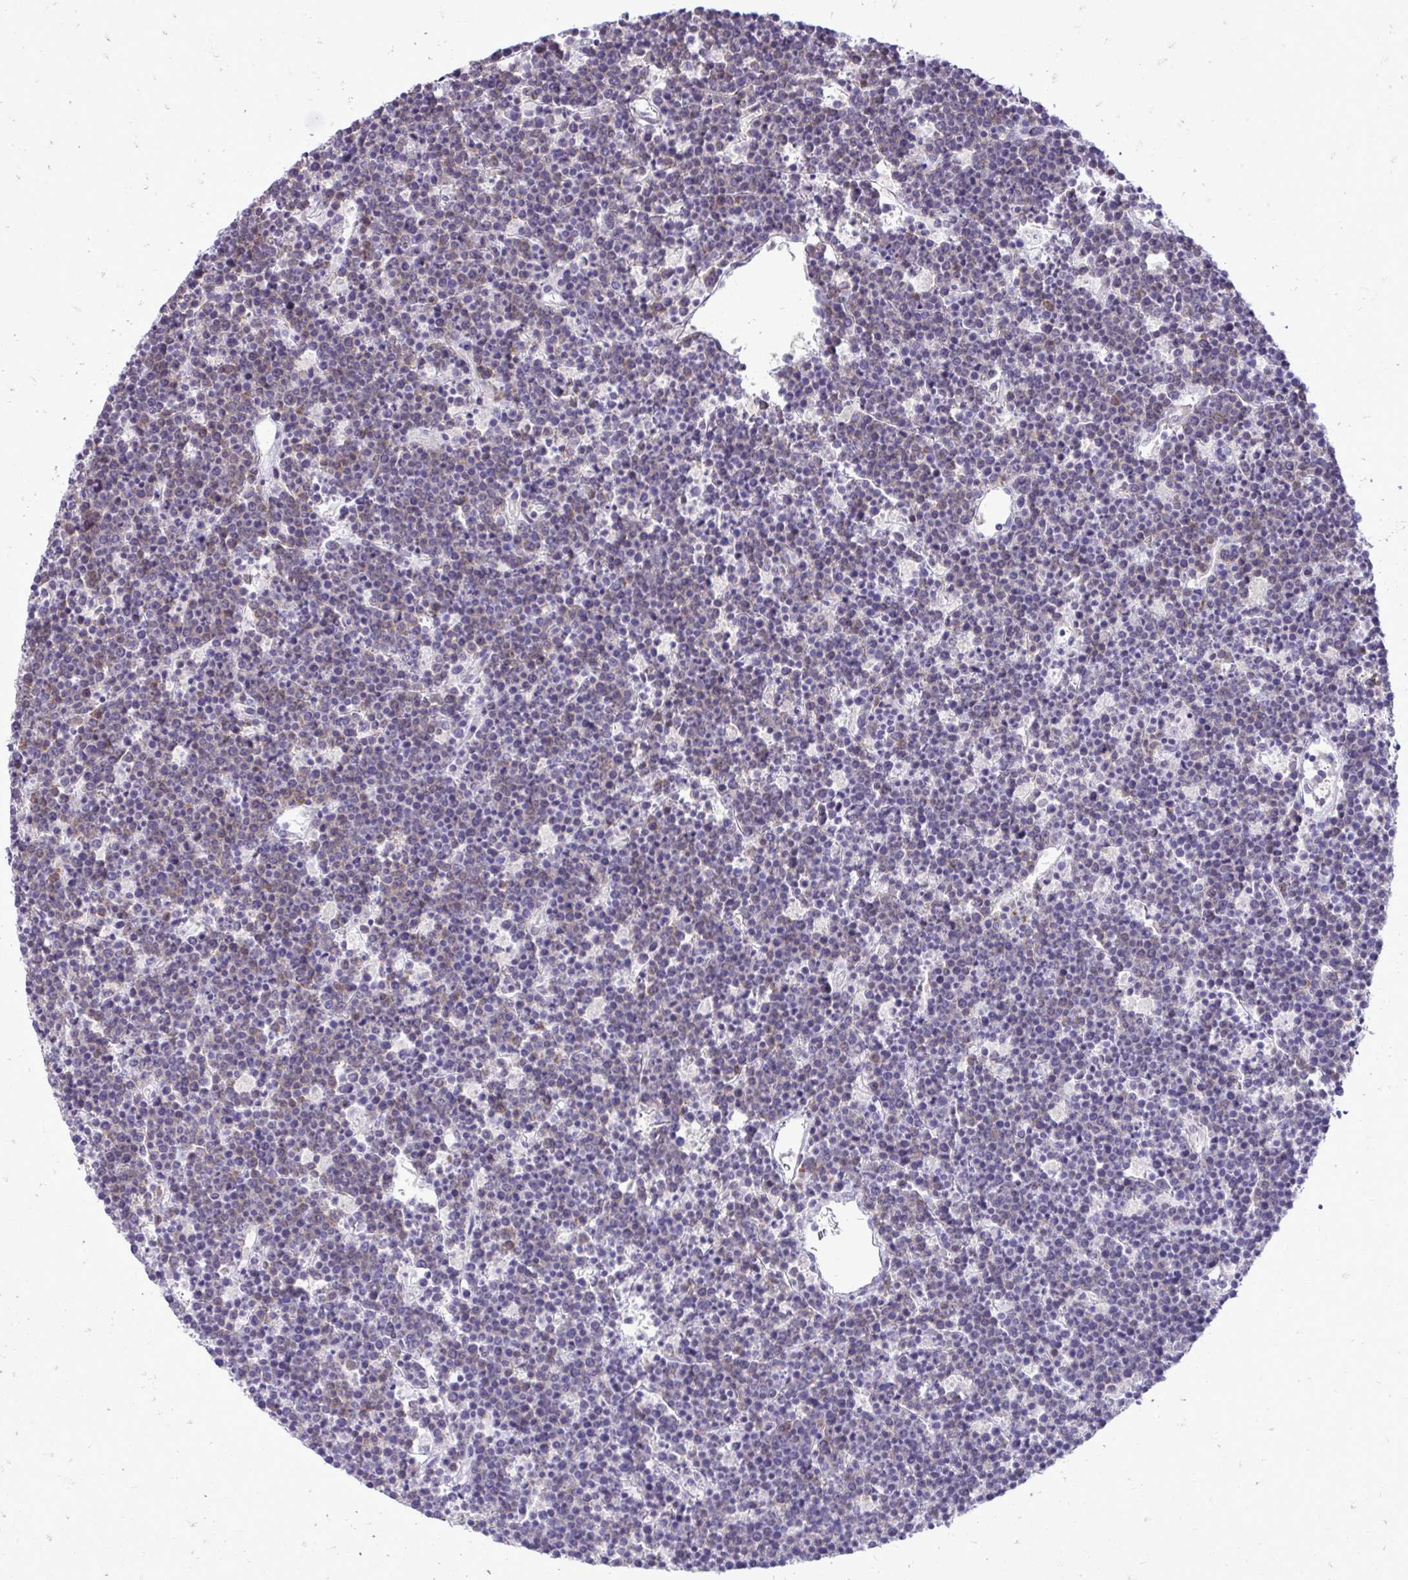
{"staining": {"intensity": "weak", "quantity": "<25%", "location": "cytoplasmic/membranous"}, "tissue": "lymphoma", "cell_type": "Tumor cells", "image_type": "cancer", "snomed": [{"axis": "morphology", "description": "Malignant lymphoma, non-Hodgkin's type, High grade"}, {"axis": "topography", "description": "Ovary"}], "caption": "Immunohistochemistry (IHC) image of neoplastic tissue: human lymphoma stained with DAB displays no significant protein positivity in tumor cells.", "gene": "SPTBN2", "patient": {"sex": "female", "age": 56}}